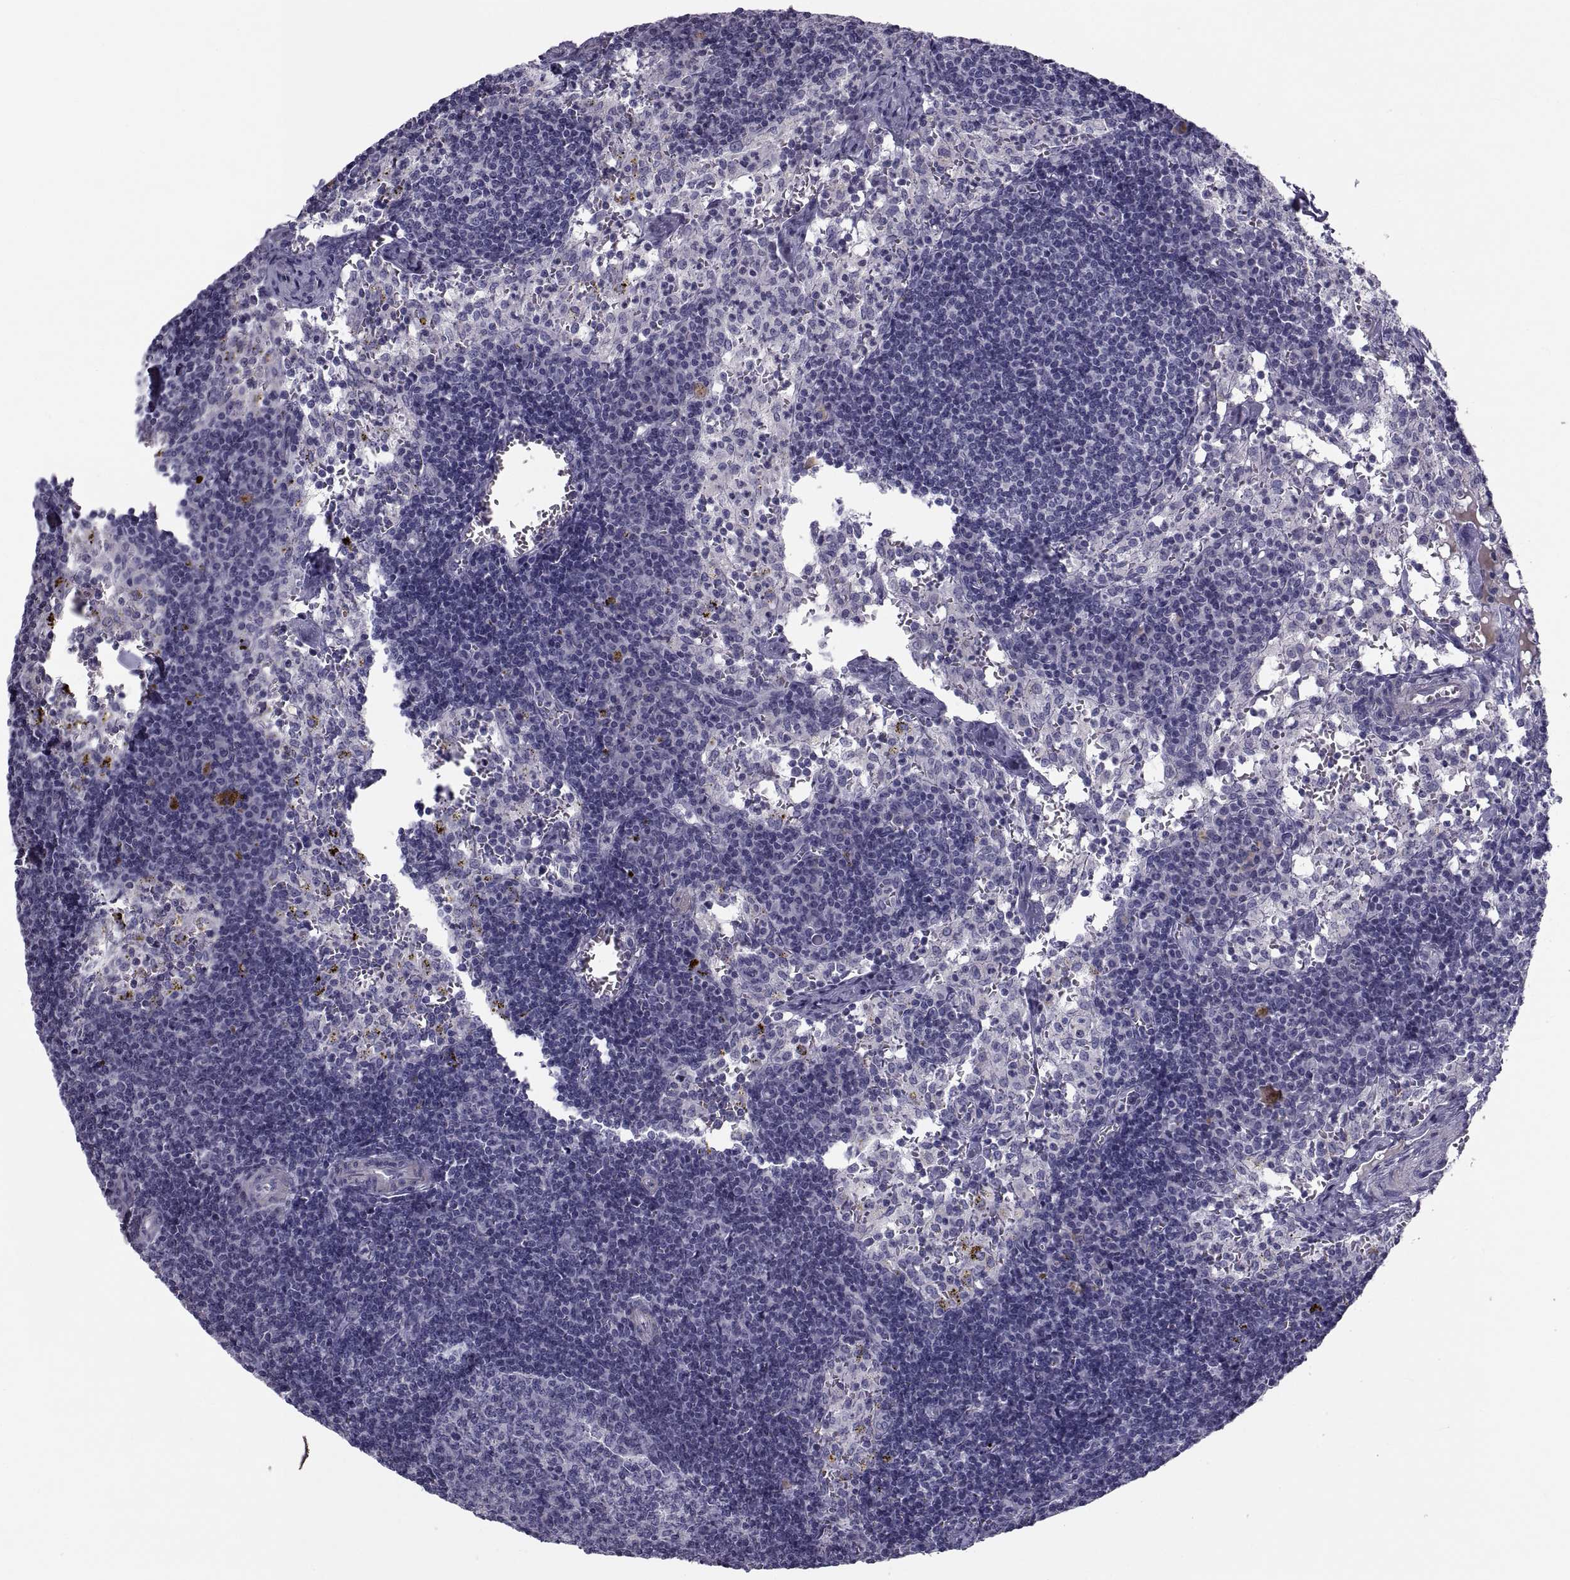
{"staining": {"intensity": "negative", "quantity": "none", "location": "none"}, "tissue": "lymph node", "cell_type": "Germinal center cells", "image_type": "normal", "snomed": [{"axis": "morphology", "description": "Normal tissue, NOS"}, {"axis": "topography", "description": "Lymph node"}], "caption": "Germinal center cells are negative for brown protein staining in normal lymph node. (DAB immunohistochemistry with hematoxylin counter stain).", "gene": "PDZRN4", "patient": {"sex": "female", "age": 52}}